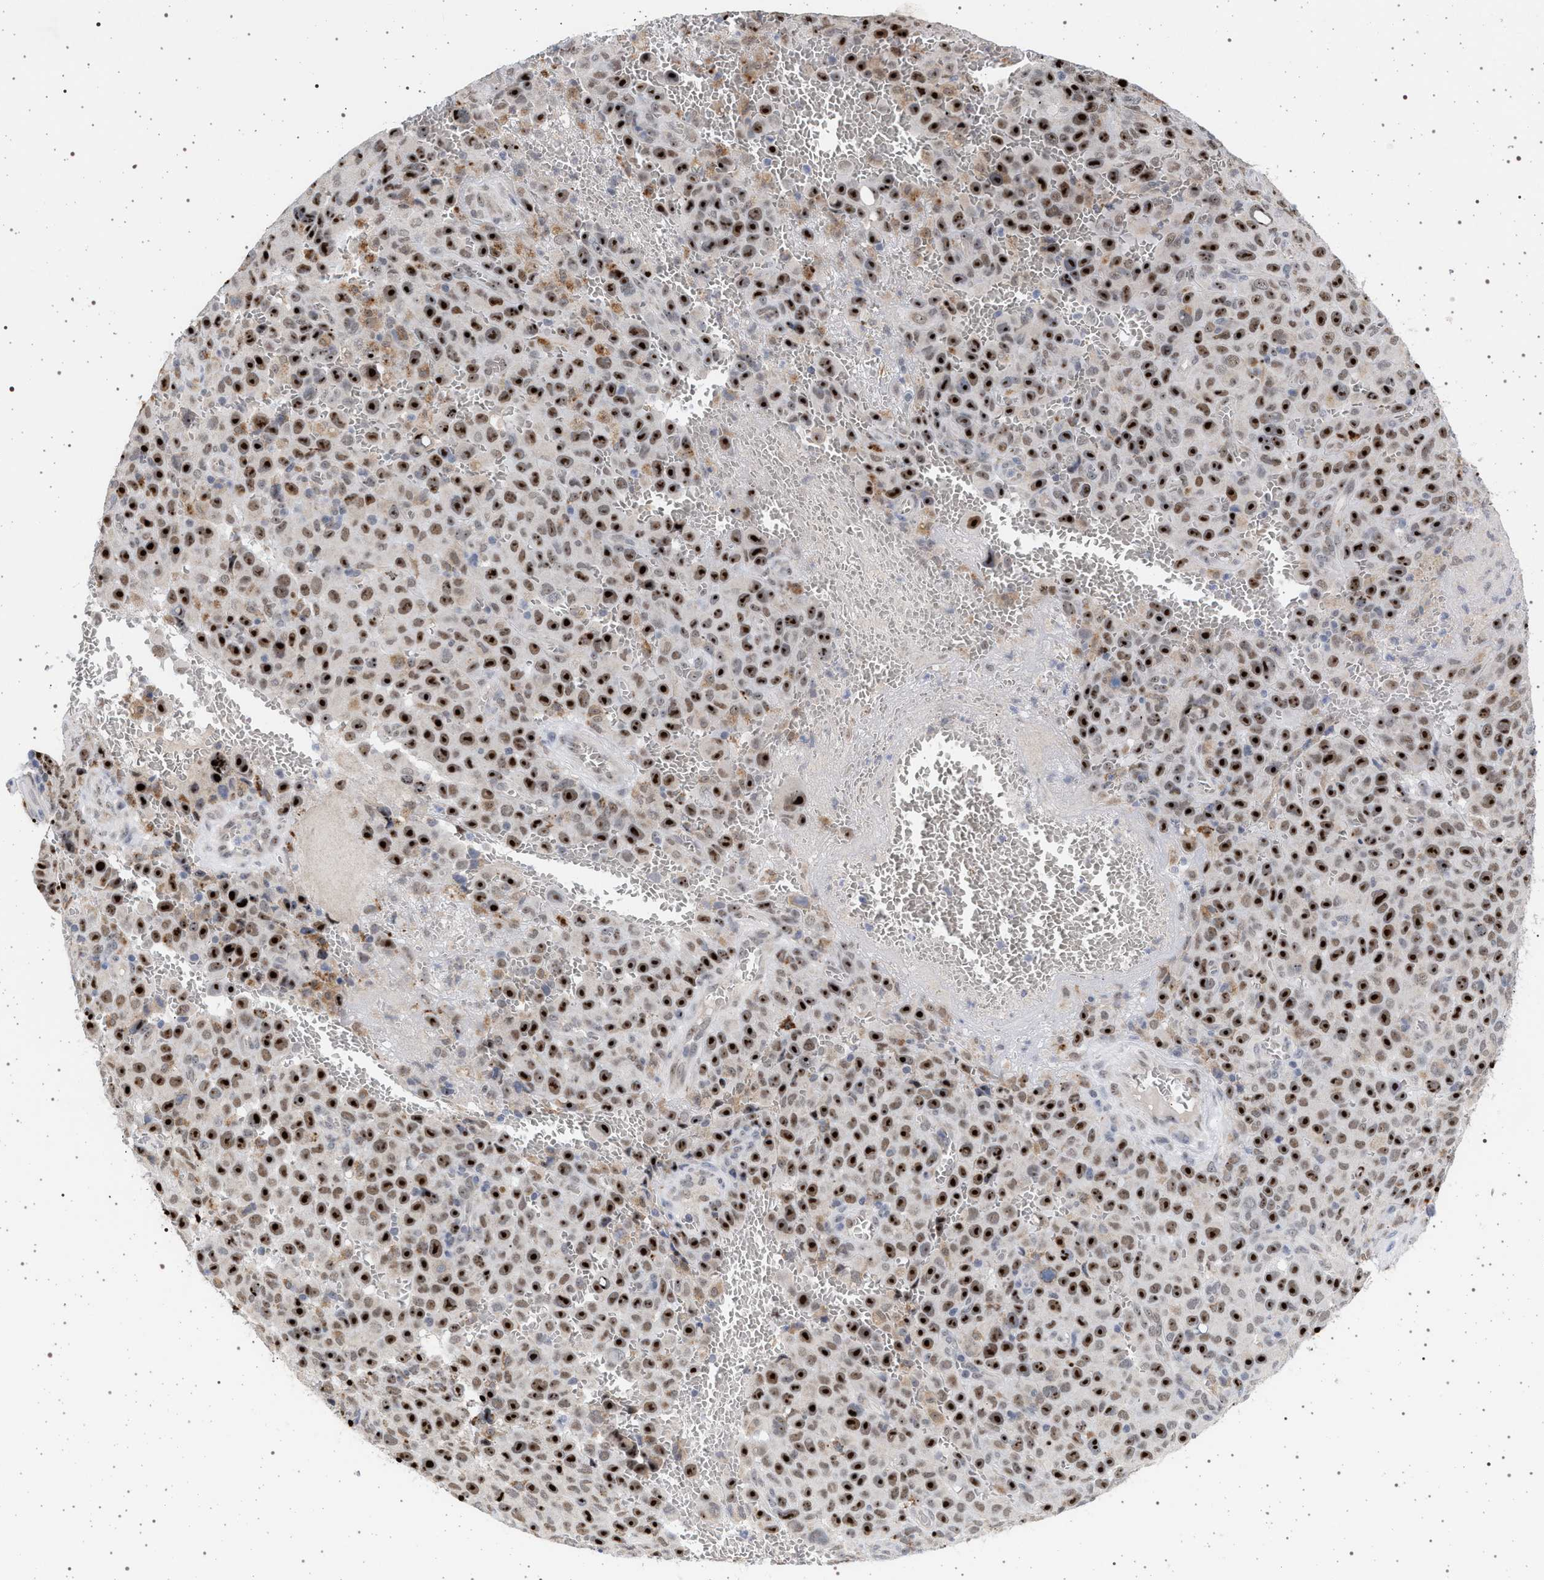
{"staining": {"intensity": "strong", "quantity": ">75%", "location": "nuclear"}, "tissue": "melanoma", "cell_type": "Tumor cells", "image_type": "cancer", "snomed": [{"axis": "morphology", "description": "Malignant melanoma, NOS"}, {"axis": "topography", "description": "Skin"}], "caption": "A high-resolution photomicrograph shows immunohistochemistry (IHC) staining of melanoma, which reveals strong nuclear staining in about >75% of tumor cells.", "gene": "ELAC2", "patient": {"sex": "female", "age": 82}}